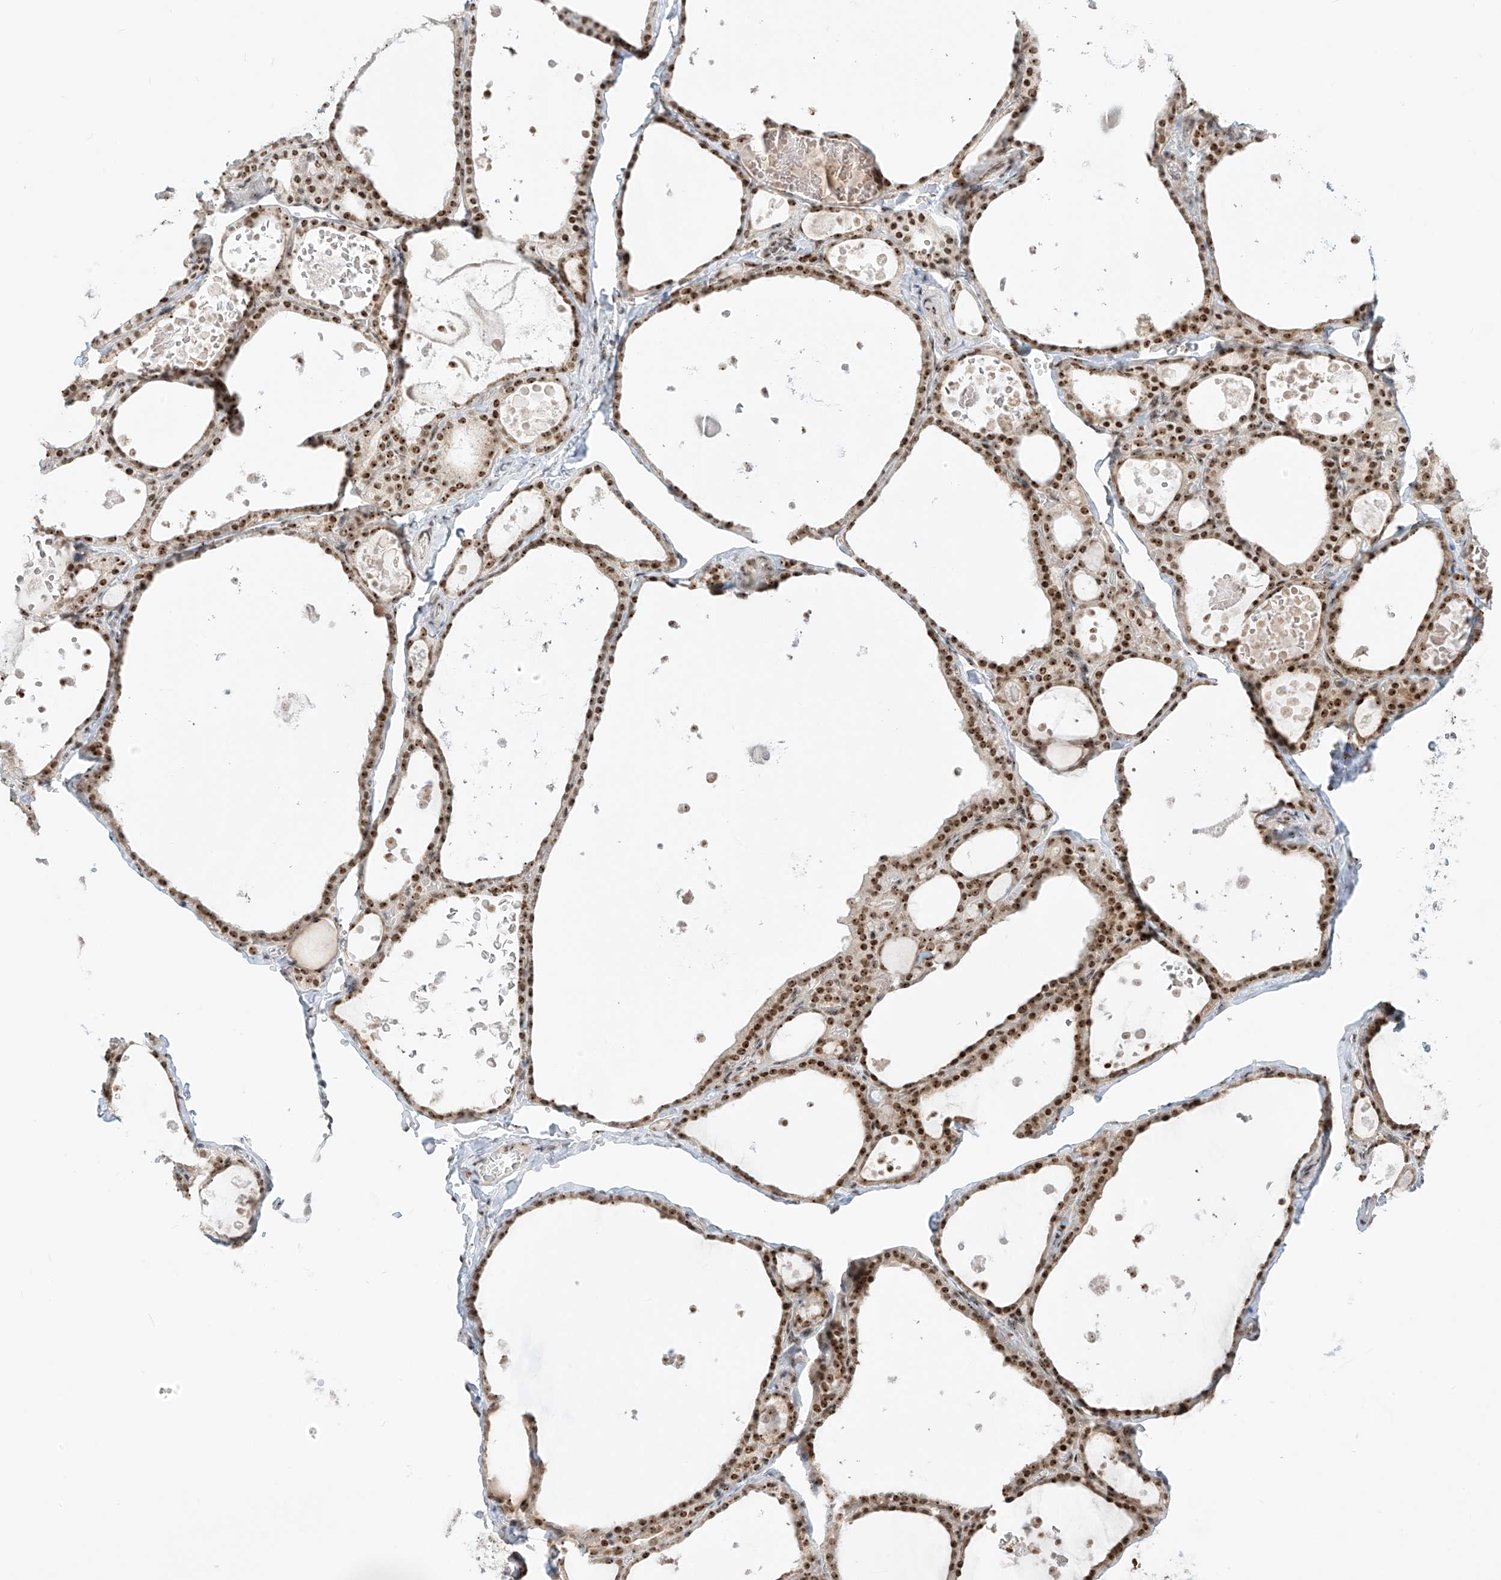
{"staining": {"intensity": "moderate", "quantity": ">75%", "location": "nuclear"}, "tissue": "thyroid gland", "cell_type": "Glandular cells", "image_type": "normal", "snomed": [{"axis": "morphology", "description": "Normal tissue, NOS"}, {"axis": "topography", "description": "Thyroid gland"}], "caption": "The histopathology image demonstrates staining of normal thyroid gland, revealing moderate nuclear protein positivity (brown color) within glandular cells.", "gene": "ZNF512", "patient": {"sex": "male", "age": 56}}